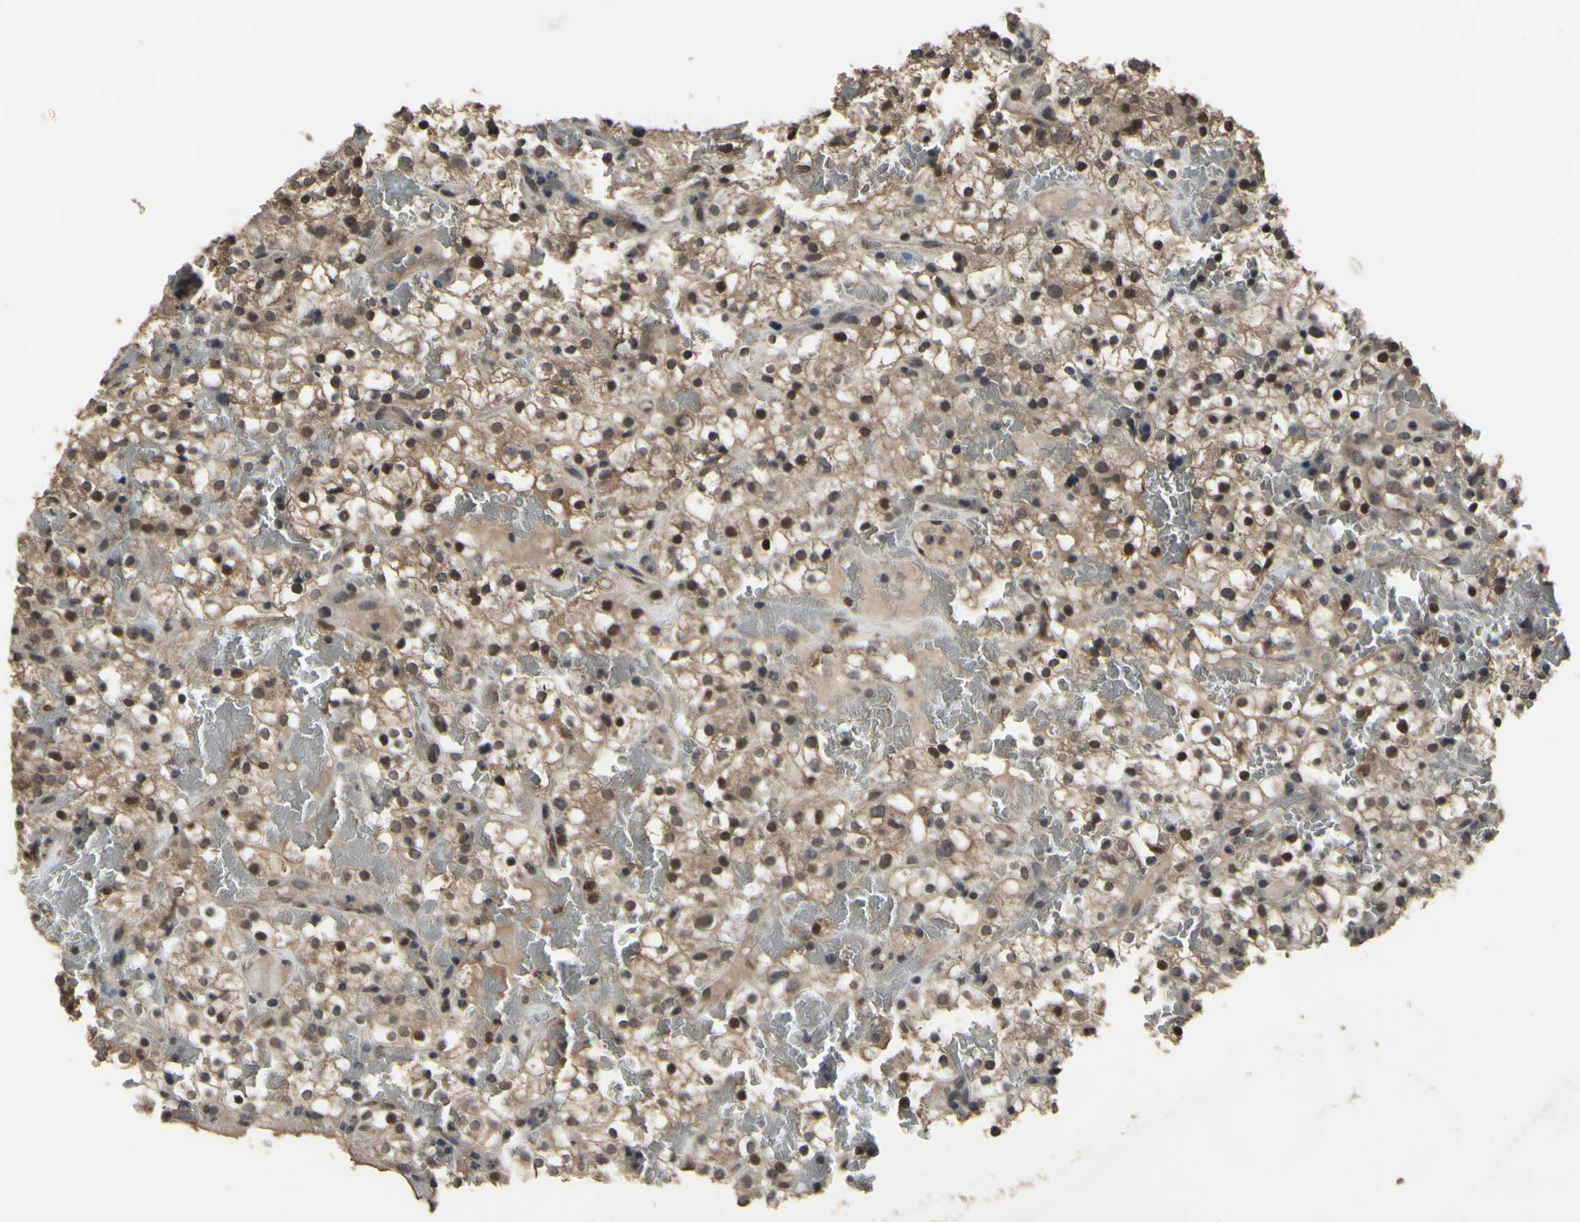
{"staining": {"intensity": "strong", "quantity": ">75%", "location": "nuclear"}, "tissue": "renal cancer", "cell_type": "Tumor cells", "image_type": "cancer", "snomed": [{"axis": "morphology", "description": "Normal tissue, NOS"}, {"axis": "morphology", "description": "Adenocarcinoma, NOS"}, {"axis": "topography", "description": "Kidney"}], "caption": "A histopathology image showing strong nuclear staining in approximately >75% of tumor cells in renal cancer (adenocarcinoma), as visualized by brown immunohistochemical staining.", "gene": "ZNF174", "patient": {"sex": "female", "age": 72}}